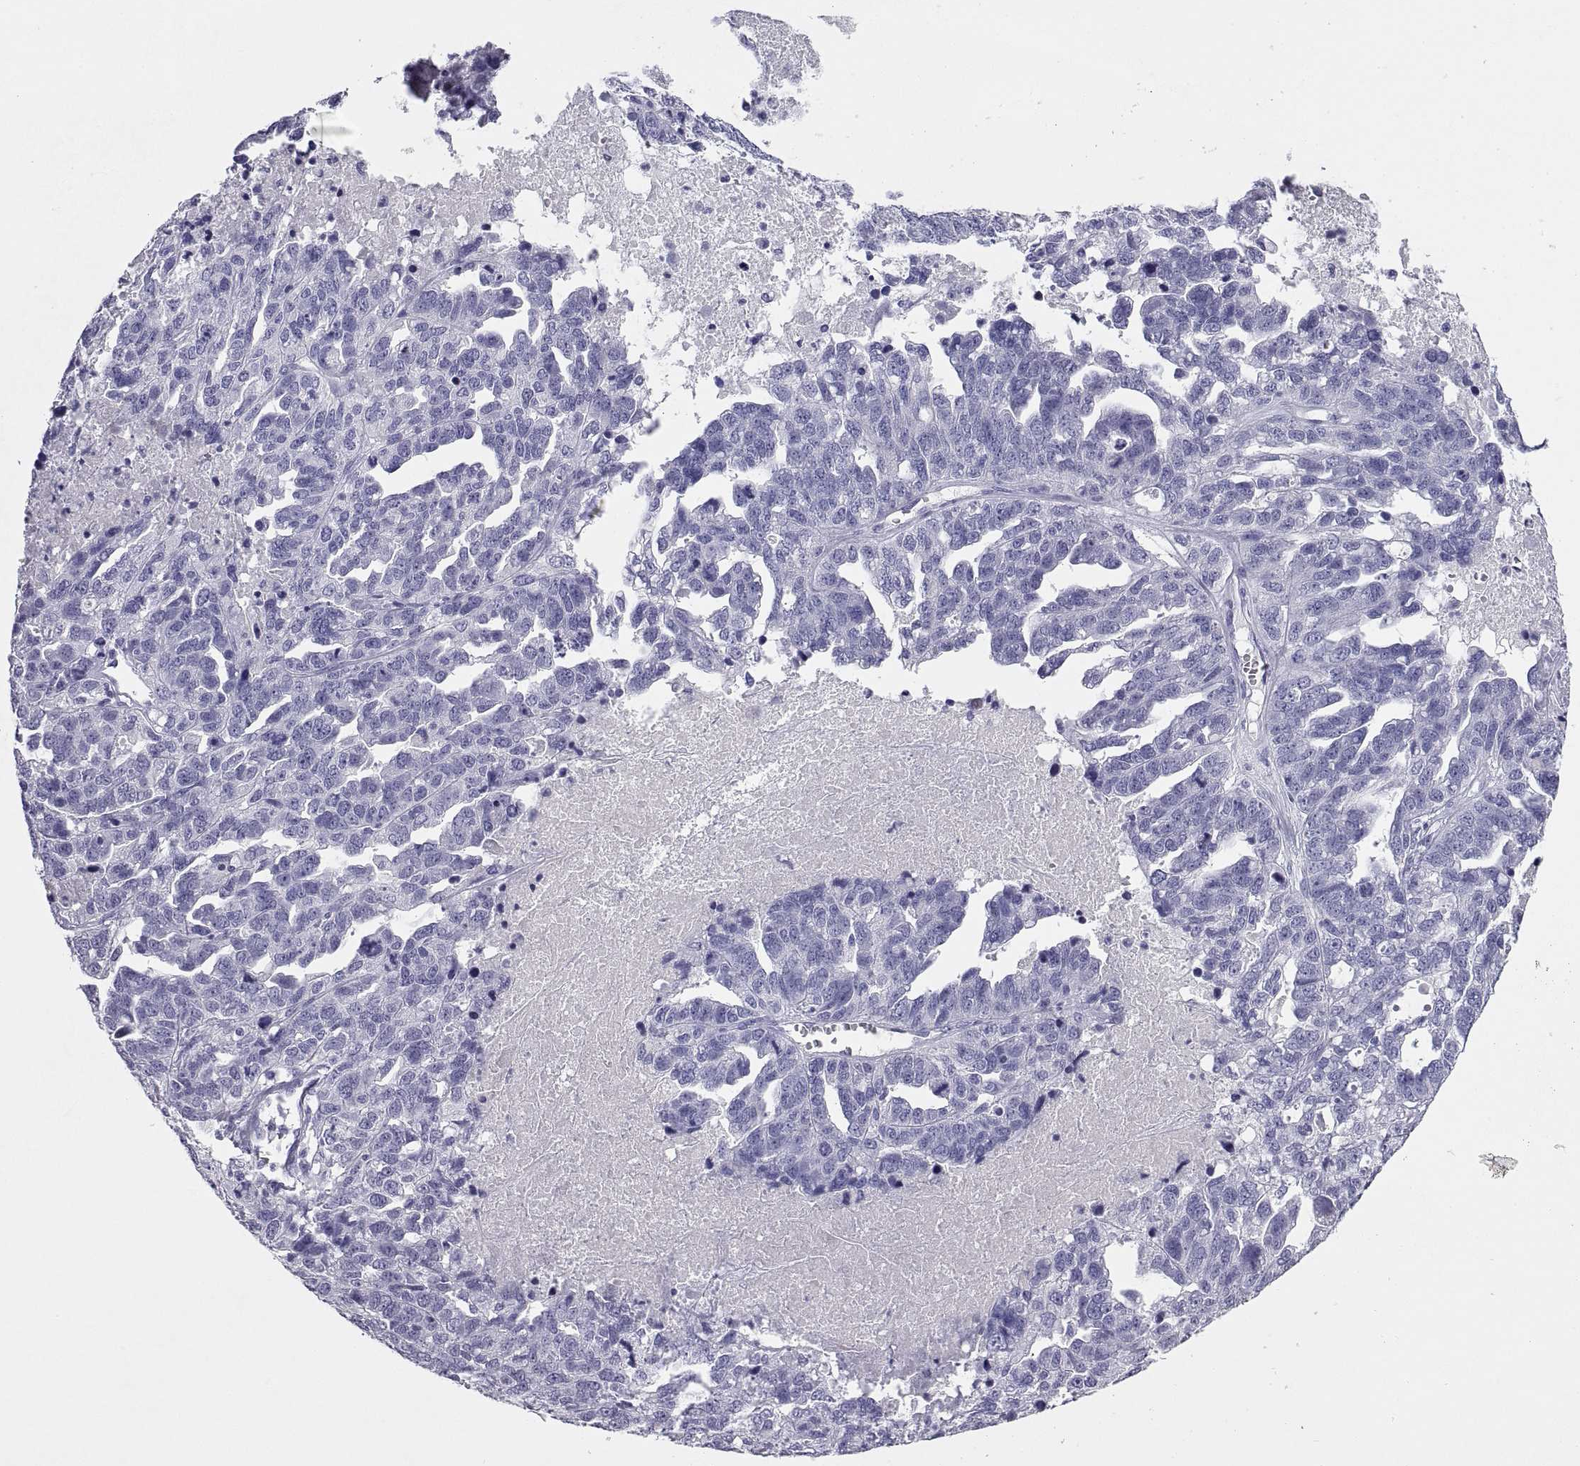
{"staining": {"intensity": "negative", "quantity": "none", "location": "none"}, "tissue": "ovarian cancer", "cell_type": "Tumor cells", "image_type": "cancer", "snomed": [{"axis": "morphology", "description": "Cystadenocarcinoma, serous, NOS"}, {"axis": "topography", "description": "Ovary"}], "caption": "High magnification brightfield microscopy of ovarian serous cystadenocarcinoma stained with DAB (brown) and counterstained with hematoxylin (blue): tumor cells show no significant staining. (Stains: DAB immunohistochemistry (IHC) with hematoxylin counter stain, Microscopy: brightfield microscopy at high magnification).", "gene": "RGS20", "patient": {"sex": "female", "age": 71}}